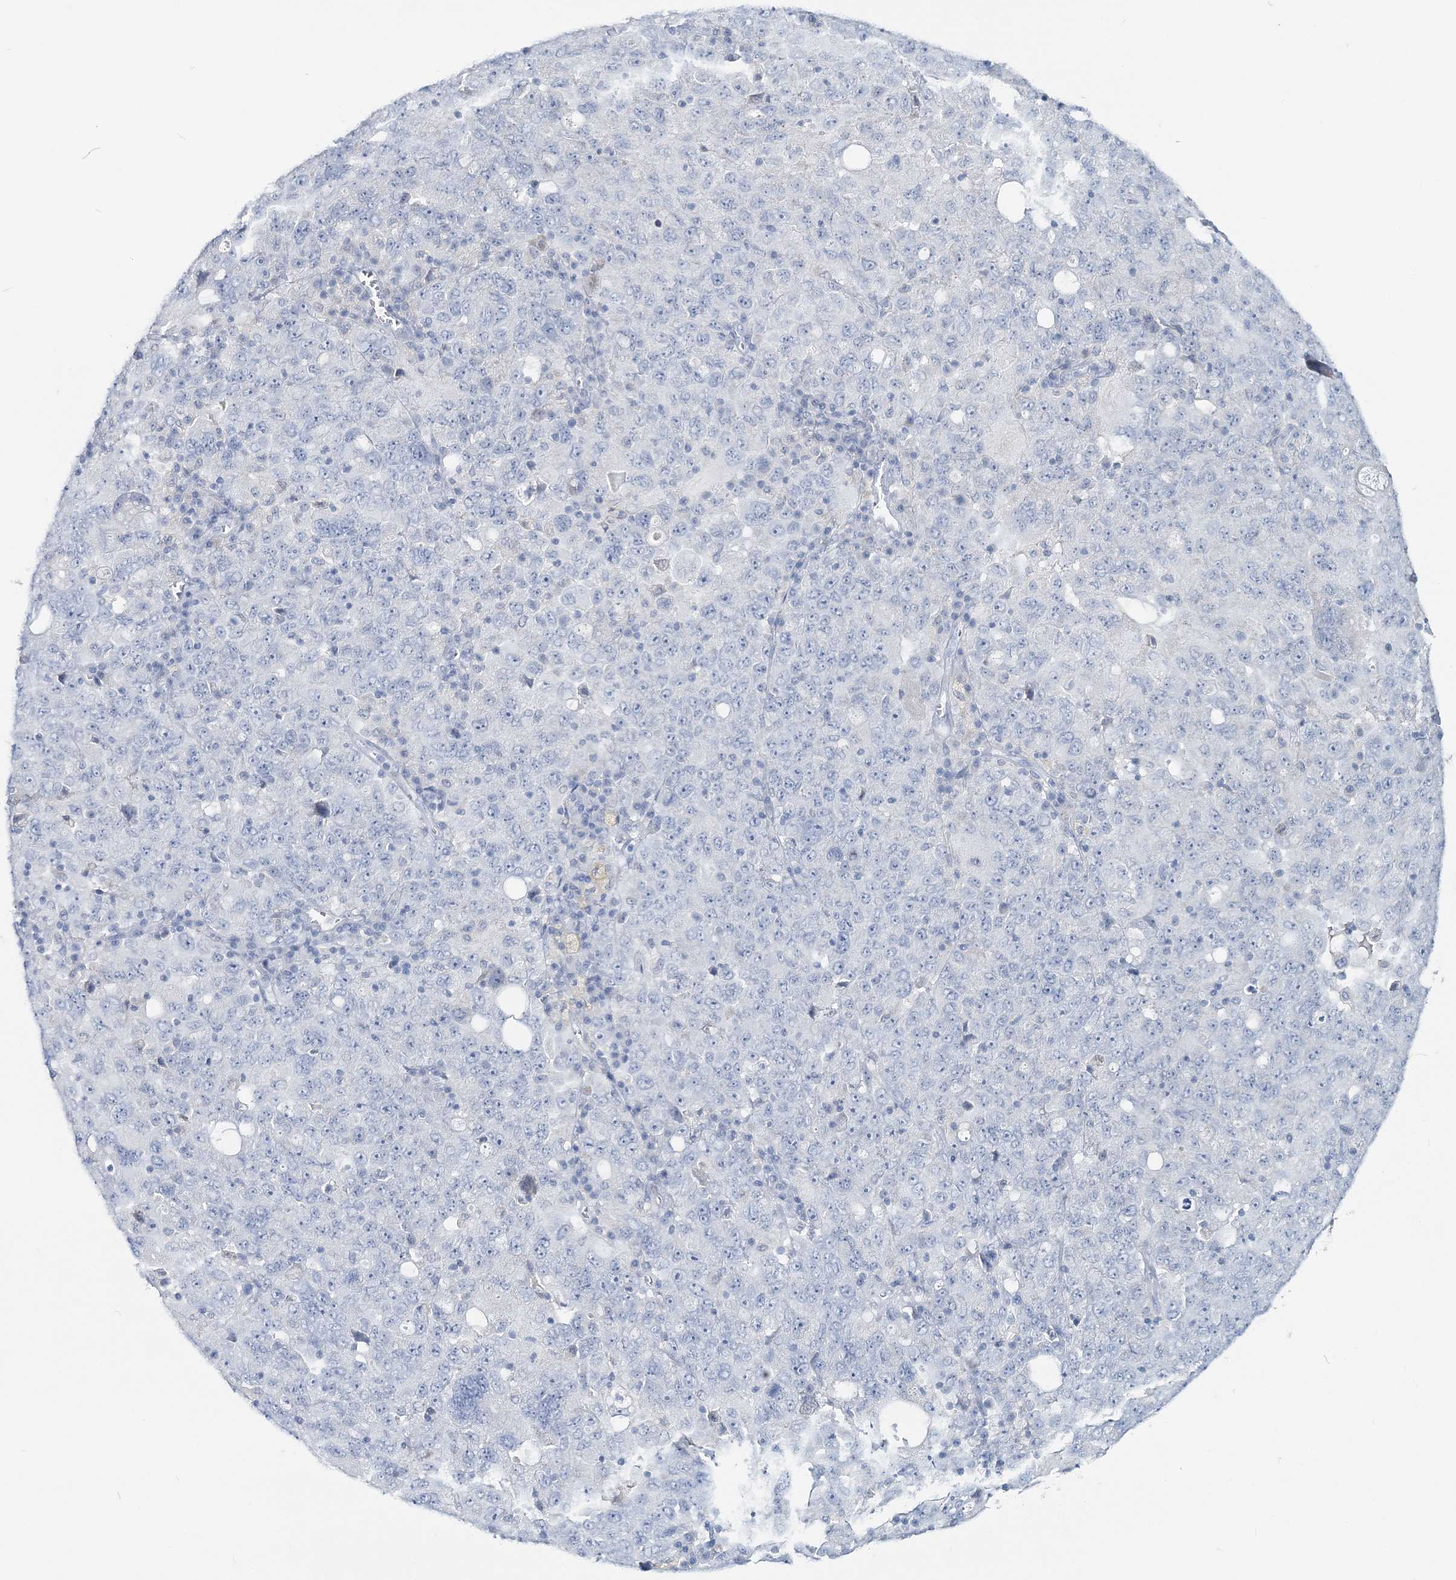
{"staining": {"intensity": "negative", "quantity": "none", "location": "none"}, "tissue": "ovarian cancer", "cell_type": "Tumor cells", "image_type": "cancer", "snomed": [{"axis": "morphology", "description": "Carcinoma, endometroid"}, {"axis": "topography", "description": "Ovary"}], "caption": "Protein analysis of endometroid carcinoma (ovarian) exhibits no significant positivity in tumor cells.", "gene": "CYP3A4", "patient": {"sex": "female", "age": 62}}